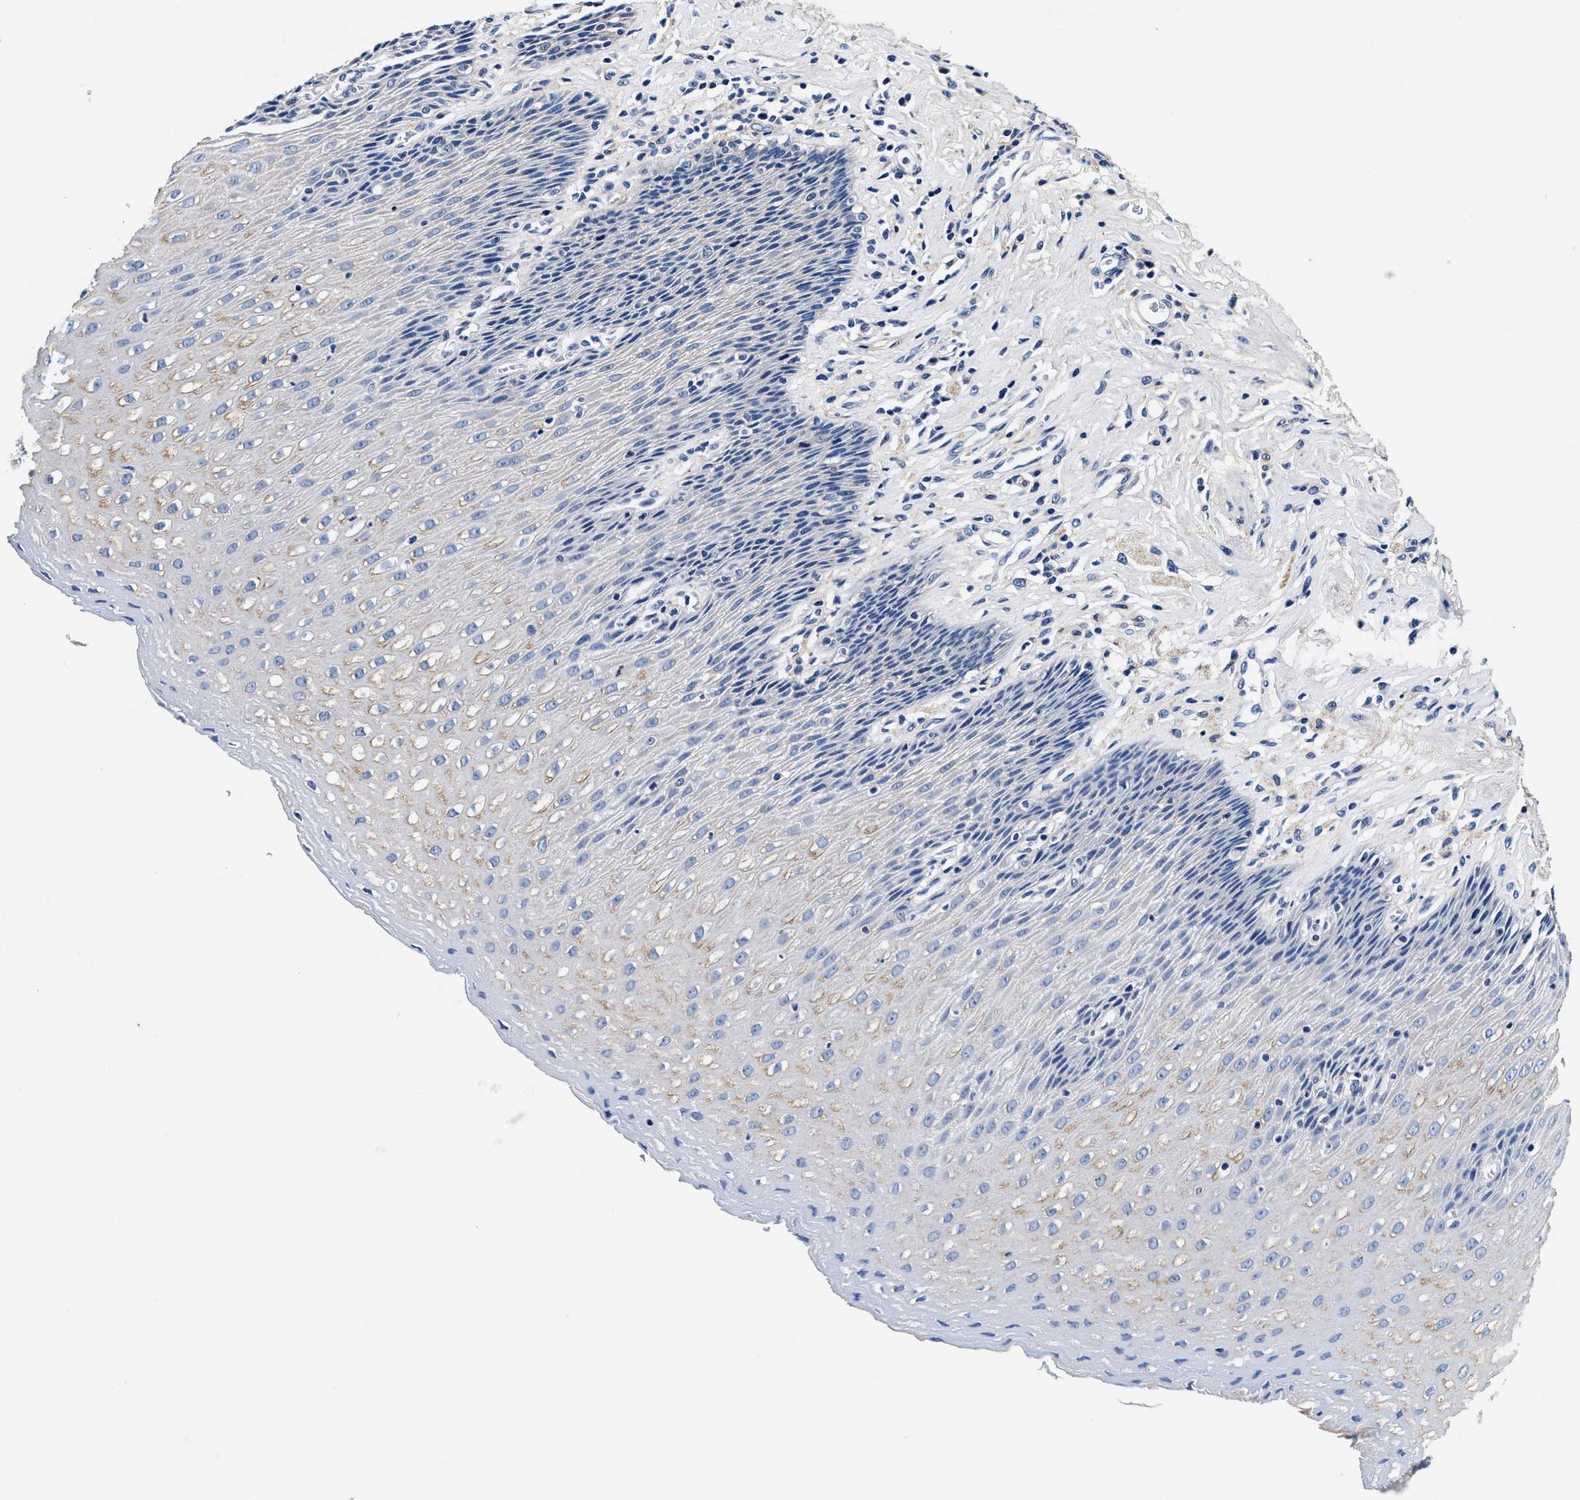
{"staining": {"intensity": "moderate", "quantity": "<25%", "location": "cytoplasmic/membranous"}, "tissue": "esophagus", "cell_type": "Squamous epithelial cells", "image_type": "normal", "snomed": [{"axis": "morphology", "description": "Normal tissue, NOS"}, {"axis": "topography", "description": "Esophagus"}], "caption": "Esophagus stained with DAB immunohistochemistry (IHC) exhibits low levels of moderate cytoplasmic/membranous expression in approximately <25% of squamous epithelial cells.", "gene": "SLC8A1", "patient": {"sex": "female", "age": 61}}